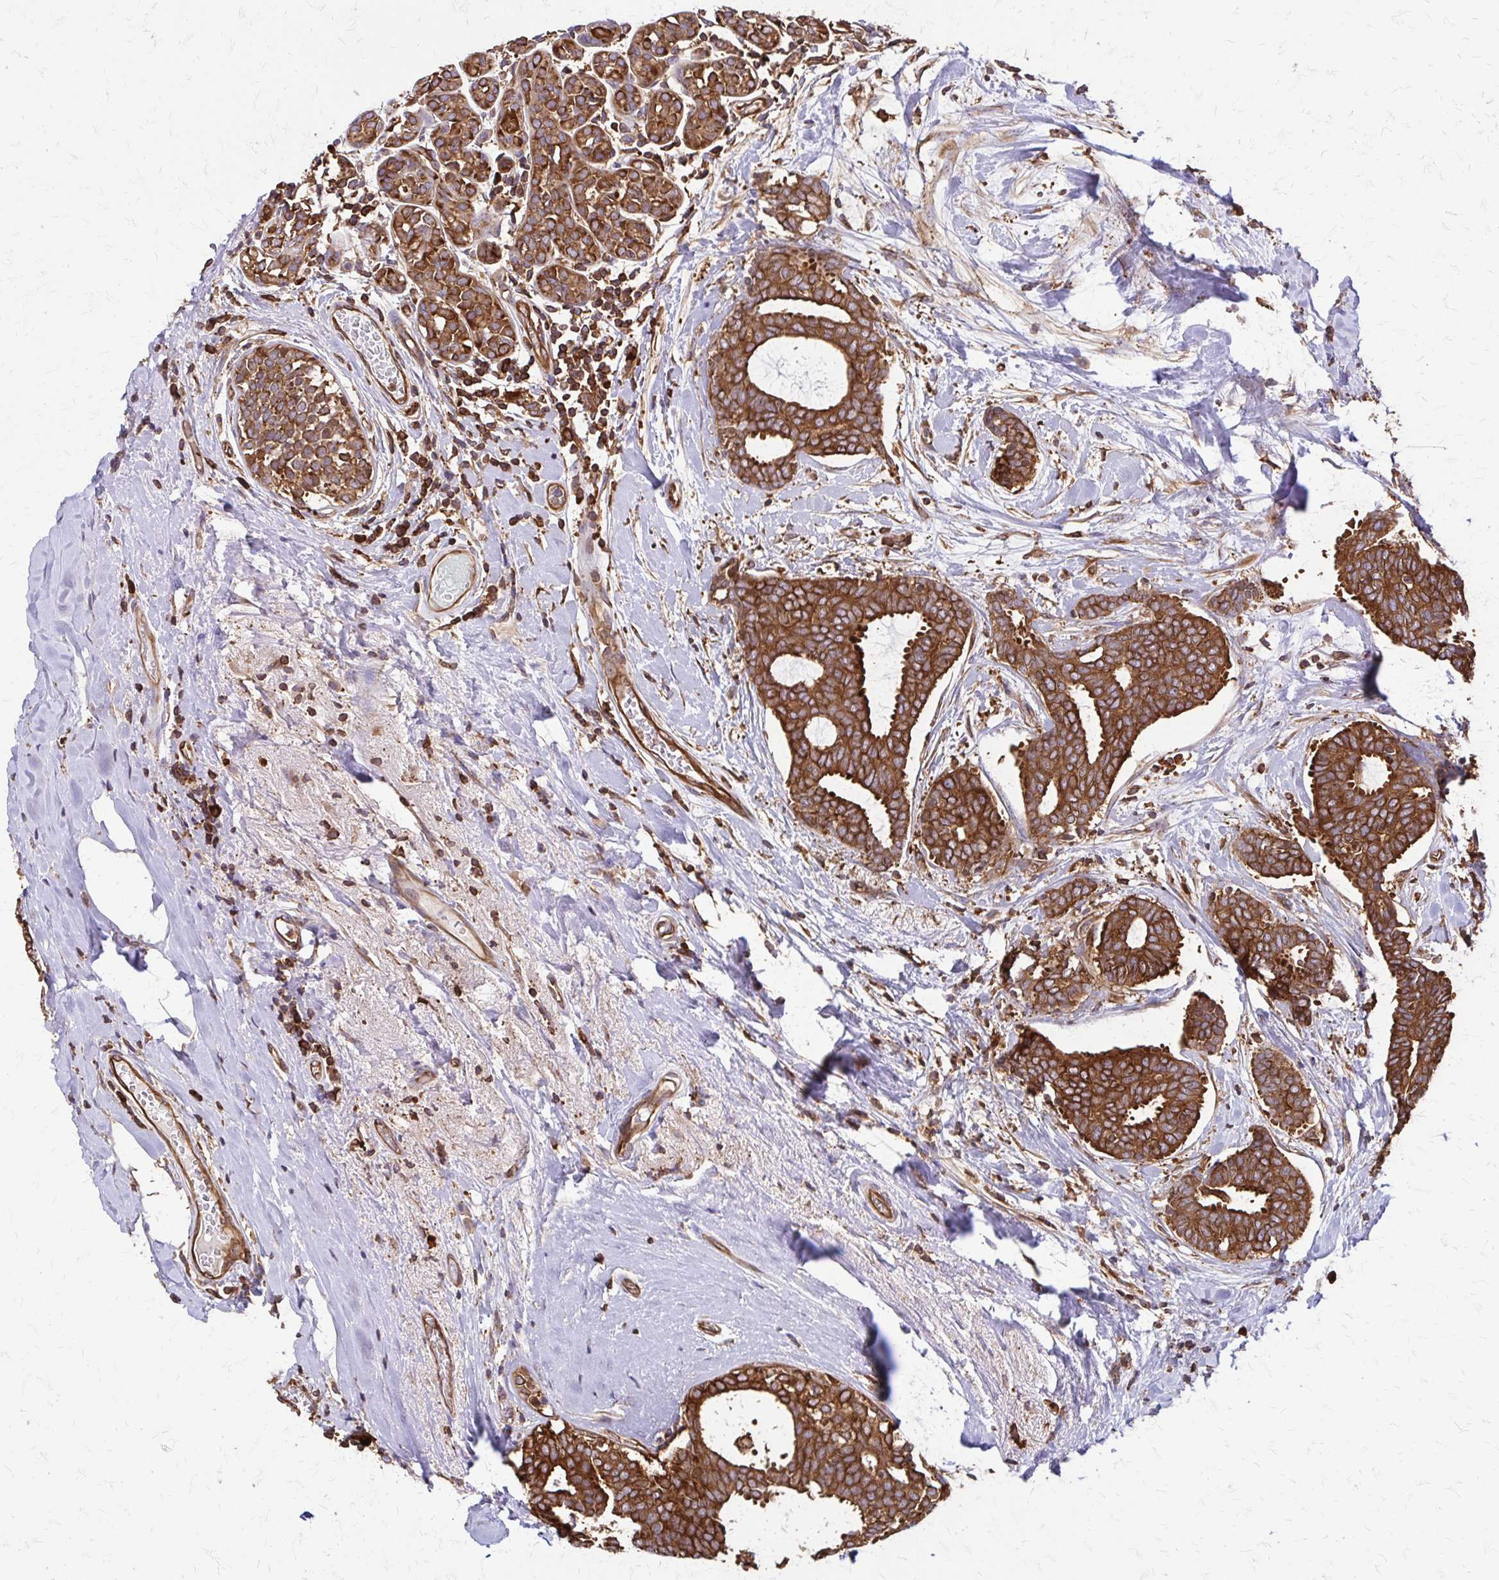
{"staining": {"intensity": "strong", "quantity": ">75%", "location": "cytoplasmic/membranous"}, "tissue": "breast cancer", "cell_type": "Tumor cells", "image_type": "cancer", "snomed": [{"axis": "morphology", "description": "Intraductal carcinoma, in situ"}, {"axis": "morphology", "description": "Duct carcinoma"}, {"axis": "morphology", "description": "Lobular carcinoma, in situ"}, {"axis": "topography", "description": "Breast"}], "caption": "Immunohistochemistry of human intraductal carcinoma (breast) demonstrates high levels of strong cytoplasmic/membranous staining in about >75% of tumor cells.", "gene": "EEF2", "patient": {"sex": "female", "age": 44}}